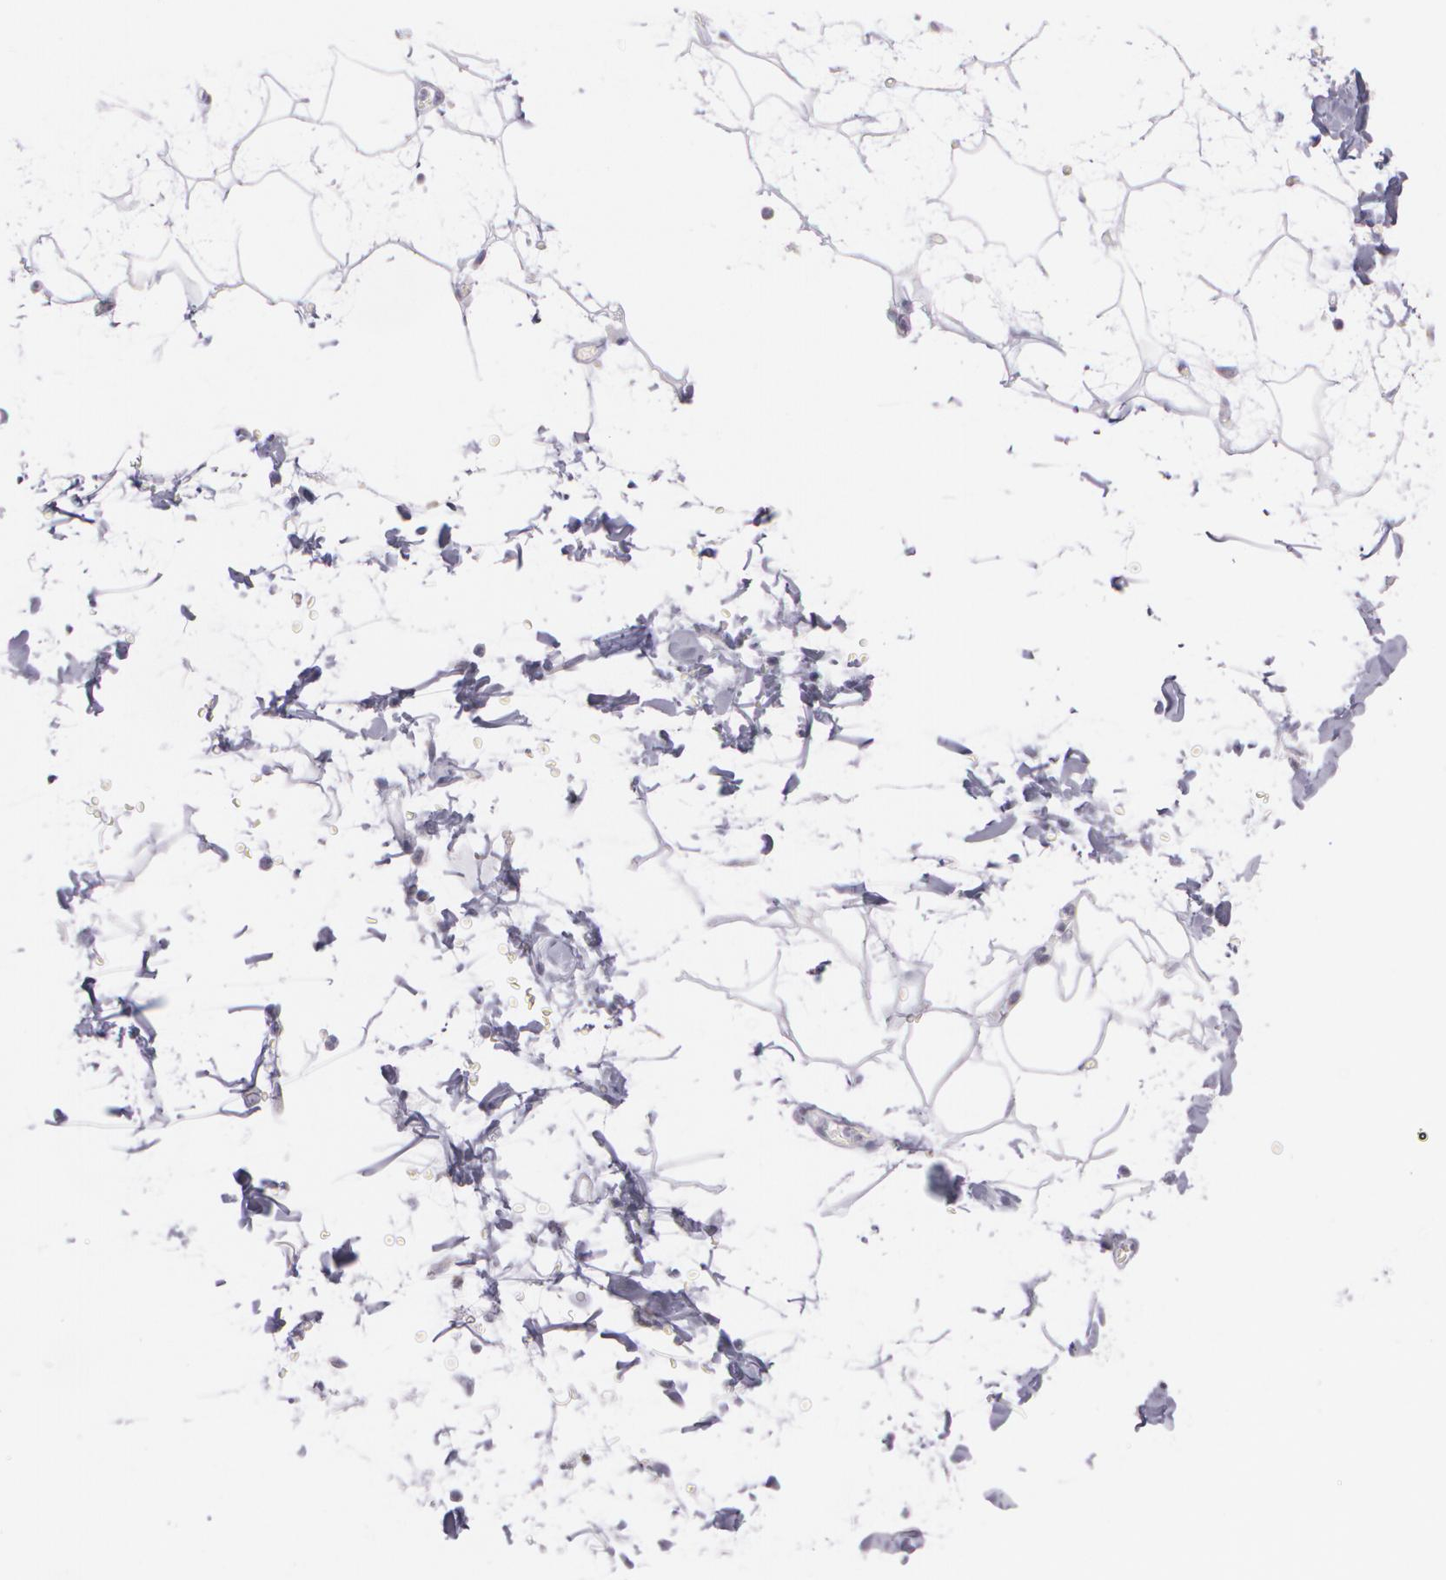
{"staining": {"intensity": "negative", "quantity": "none", "location": "none"}, "tissue": "adipose tissue", "cell_type": "Adipocytes", "image_type": "normal", "snomed": [{"axis": "morphology", "description": "Normal tissue, NOS"}, {"axis": "topography", "description": "Soft tissue"}], "caption": "Immunohistochemistry micrograph of unremarkable adipose tissue stained for a protein (brown), which displays no positivity in adipocytes.", "gene": "CILK1", "patient": {"sex": "male", "age": 72}}